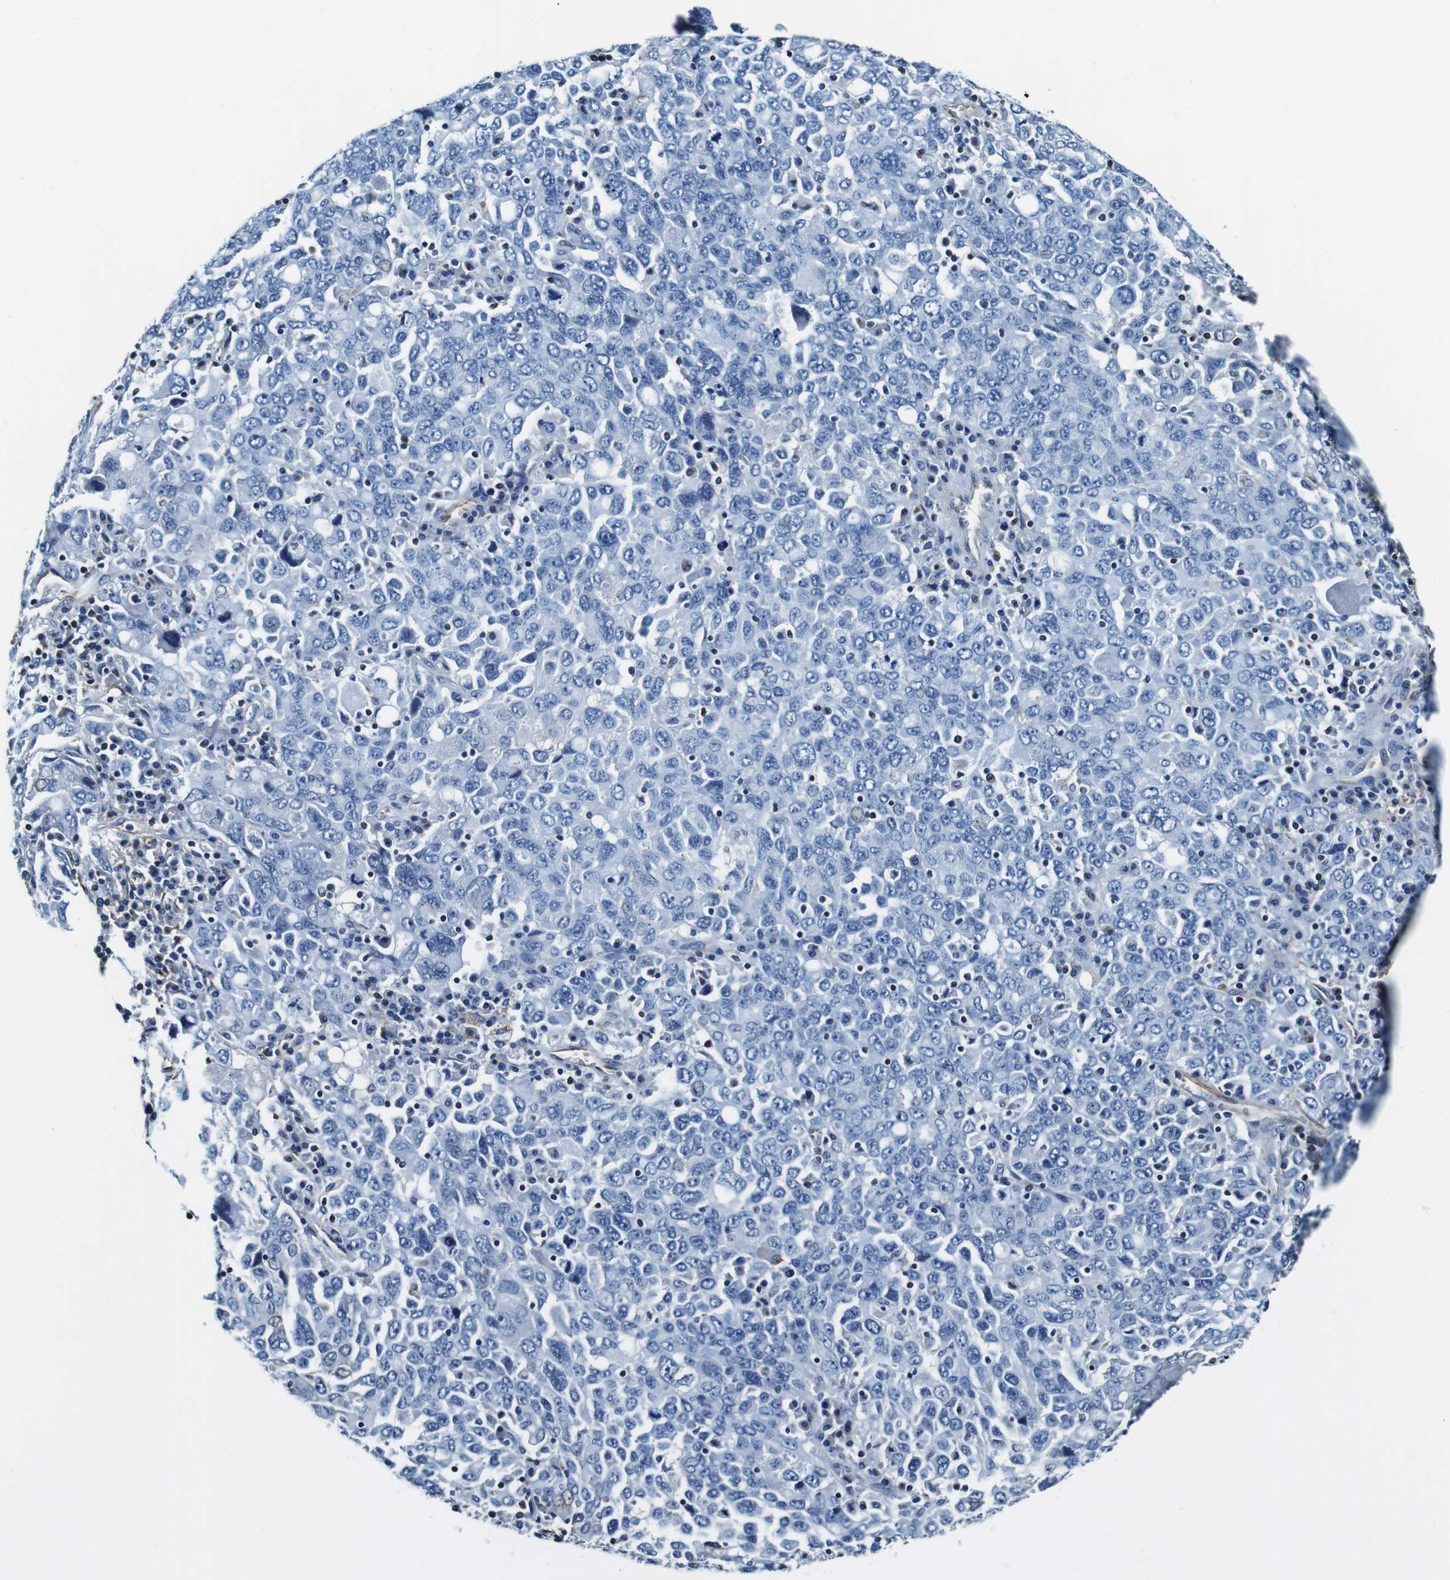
{"staining": {"intensity": "negative", "quantity": "none", "location": "none"}, "tissue": "ovarian cancer", "cell_type": "Tumor cells", "image_type": "cancer", "snomed": [{"axis": "morphology", "description": "Carcinoma, endometroid"}, {"axis": "topography", "description": "Ovary"}], "caption": "The image demonstrates no staining of tumor cells in endometroid carcinoma (ovarian).", "gene": "GJE1", "patient": {"sex": "female", "age": 62}}